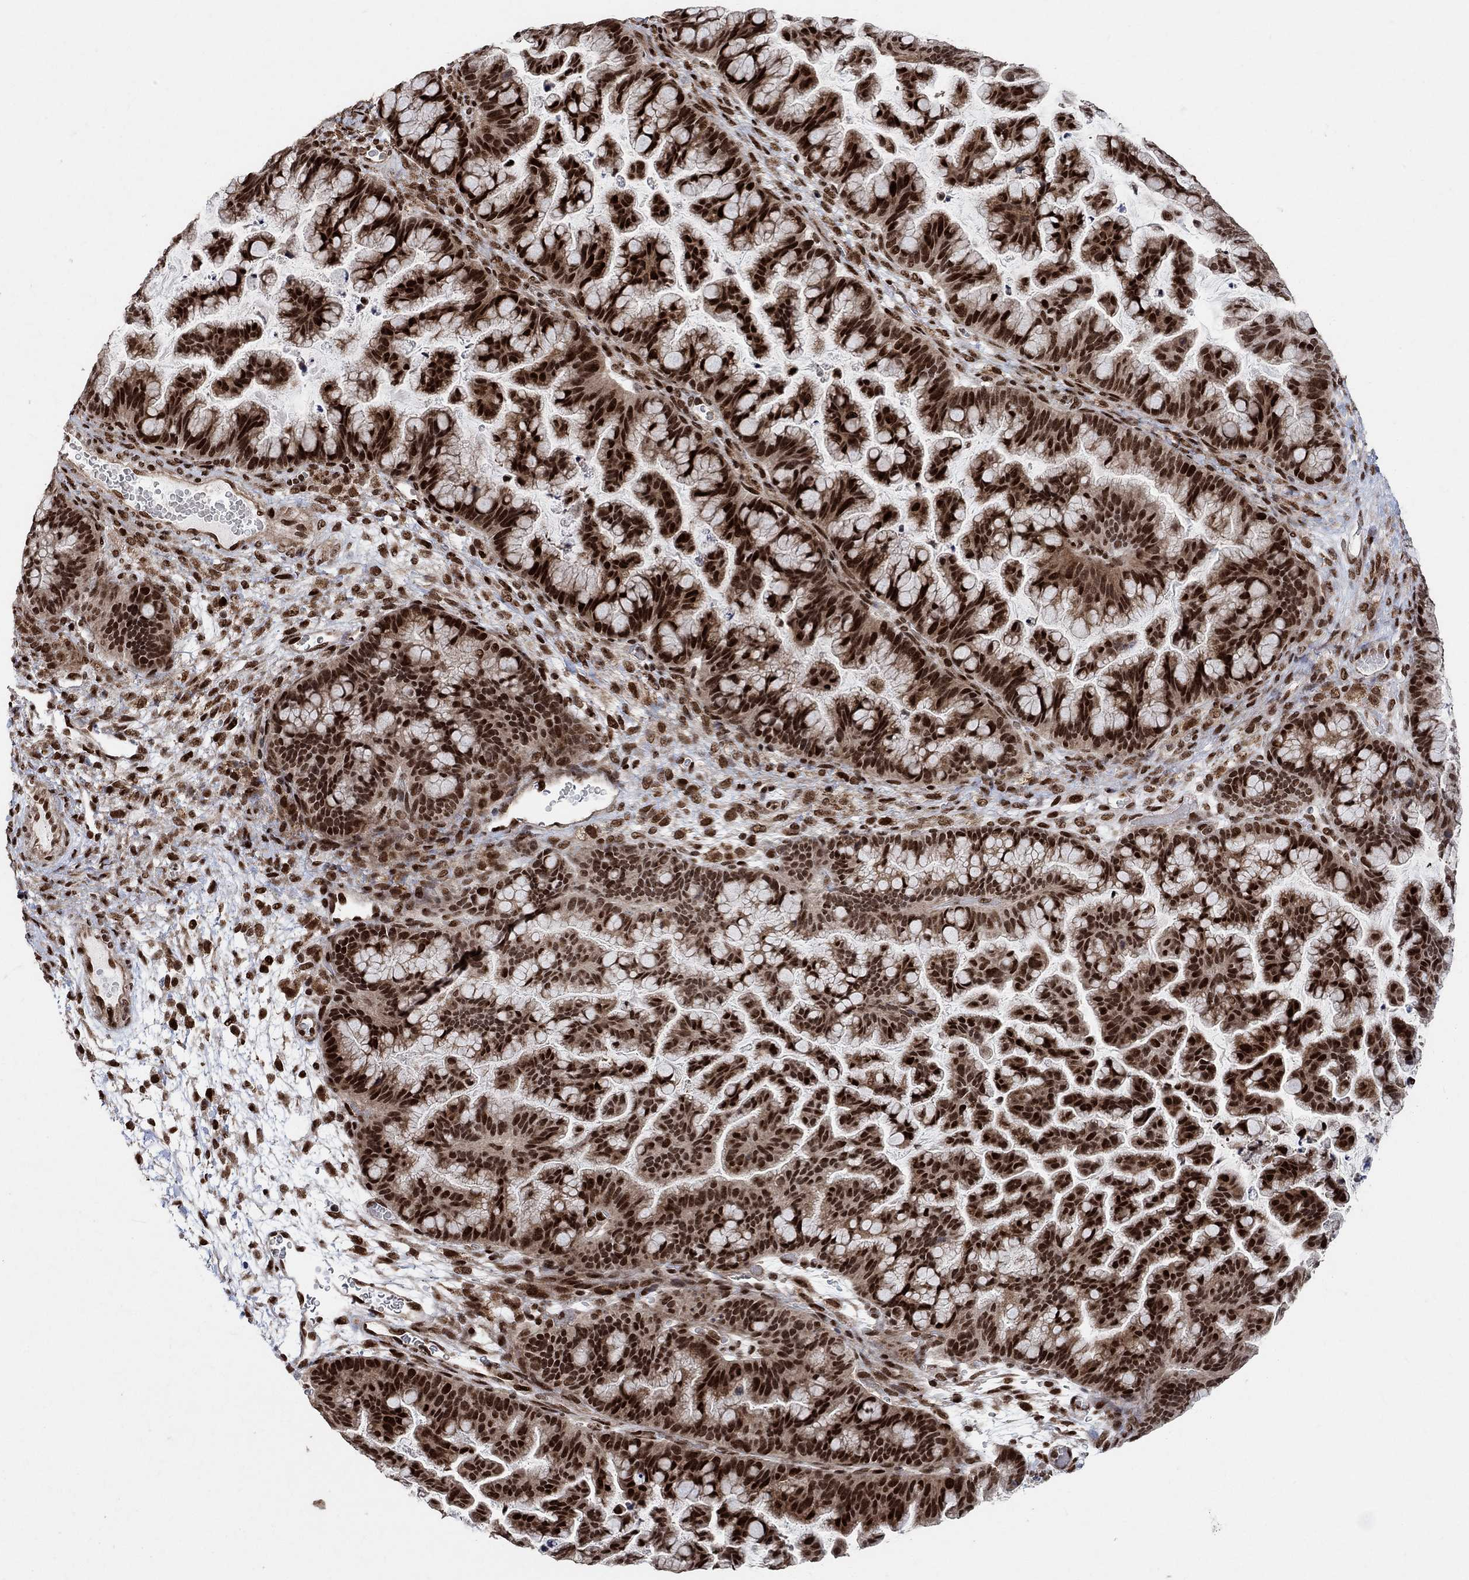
{"staining": {"intensity": "strong", "quantity": ">75%", "location": "nuclear"}, "tissue": "ovarian cancer", "cell_type": "Tumor cells", "image_type": "cancer", "snomed": [{"axis": "morphology", "description": "Cystadenocarcinoma, mucinous, NOS"}, {"axis": "topography", "description": "Ovary"}], "caption": "IHC staining of mucinous cystadenocarcinoma (ovarian), which exhibits high levels of strong nuclear expression in approximately >75% of tumor cells indicating strong nuclear protein positivity. The staining was performed using DAB (3,3'-diaminobenzidine) (brown) for protein detection and nuclei were counterstained in hematoxylin (blue).", "gene": "E4F1", "patient": {"sex": "female", "age": 67}}